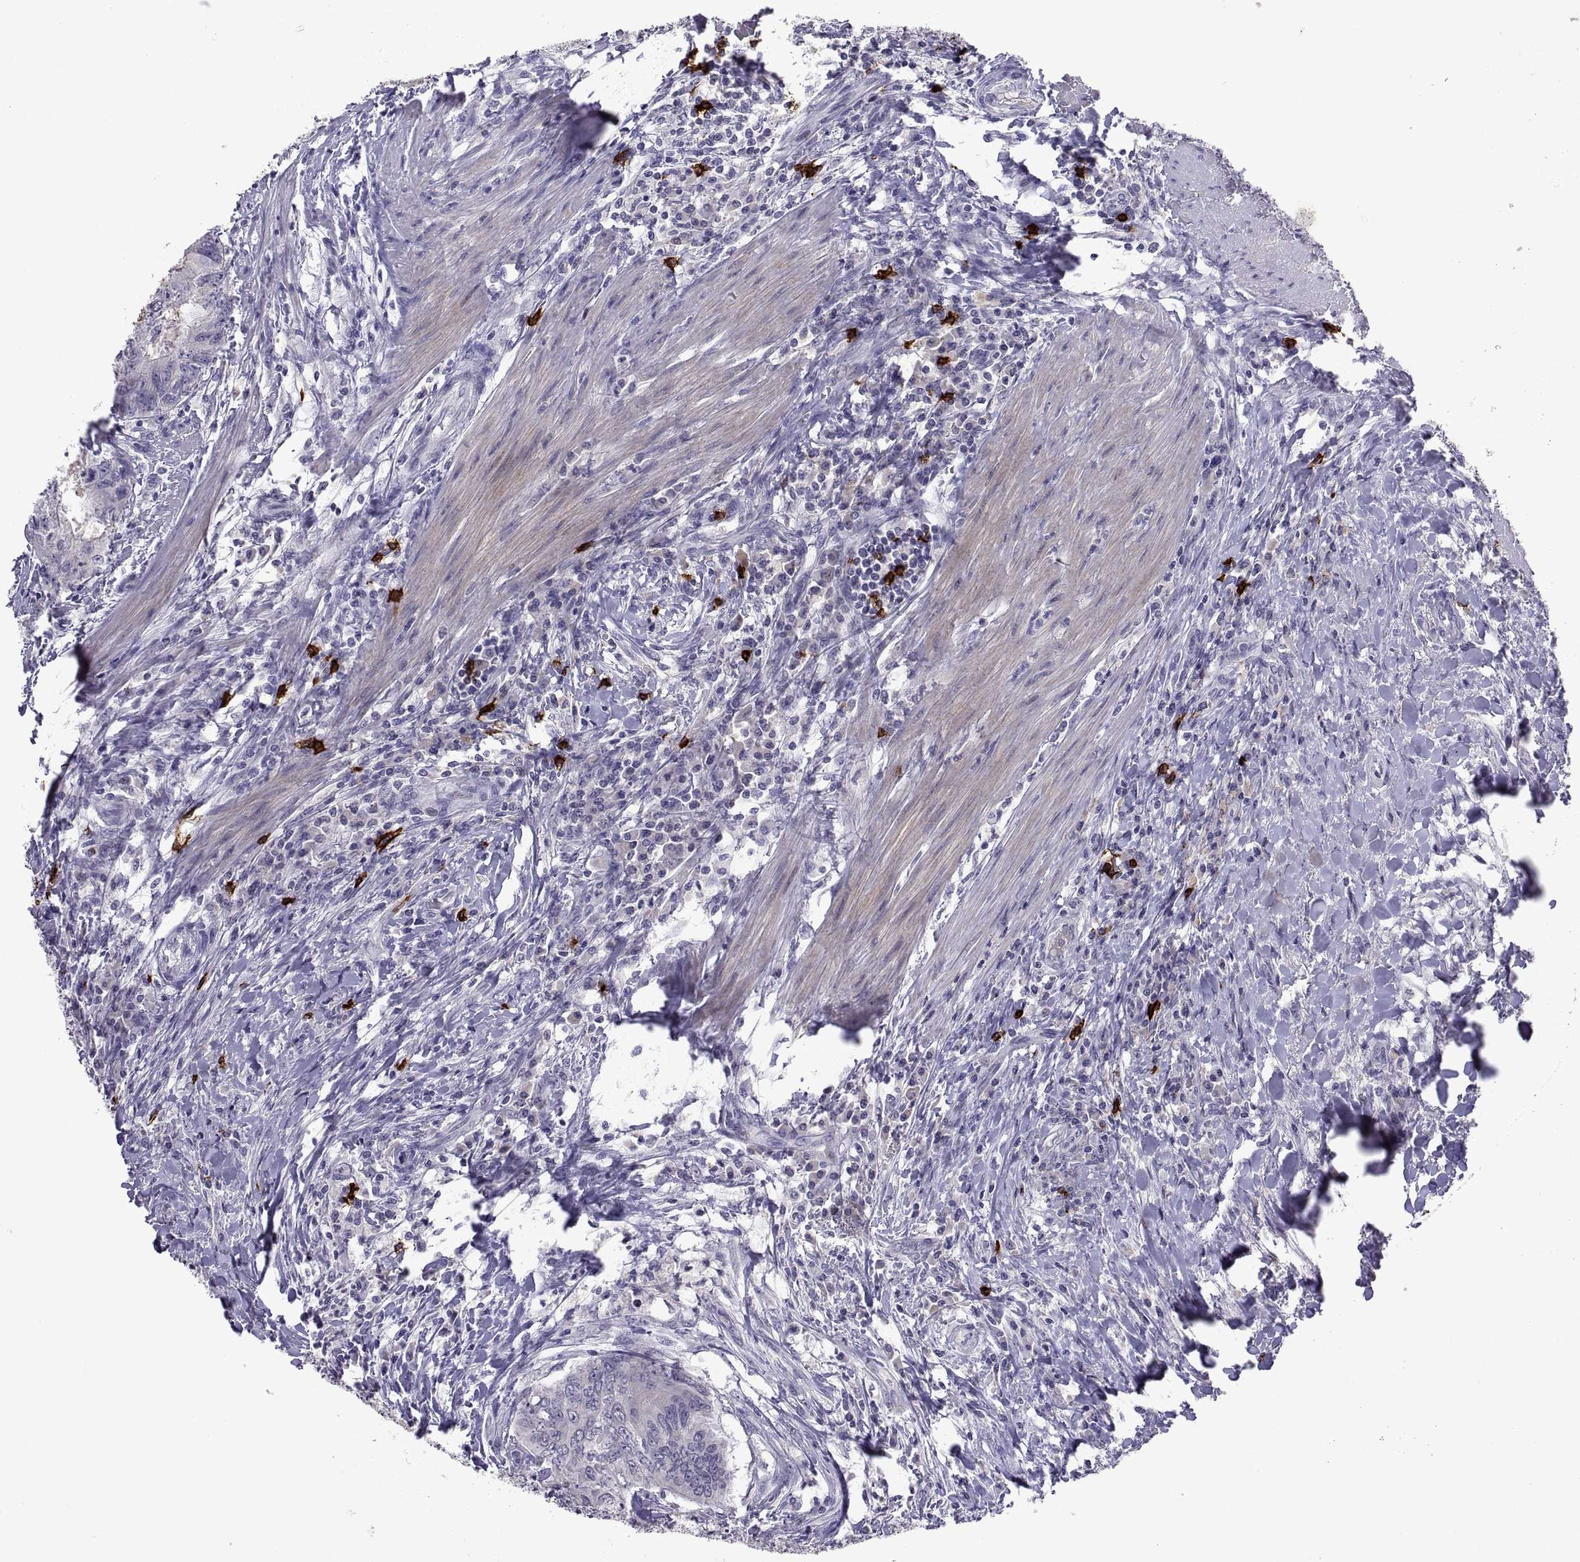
{"staining": {"intensity": "negative", "quantity": "none", "location": "none"}, "tissue": "colorectal cancer", "cell_type": "Tumor cells", "image_type": "cancer", "snomed": [{"axis": "morphology", "description": "Adenocarcinoma, NOS"}, {"axis": "topography", "description": "Colon"}], "caption": "High power microscopy photomicrograph of an IHC photomicrograph of colorectal cancer, revealing no significant expression in tumor cells. (Brightfield microscopy of DAB (3,3'-diaminobenzidine) IHC at high magnification).", "gene": "MS4A1", "patient": {"sex": "male", "age": 53}}